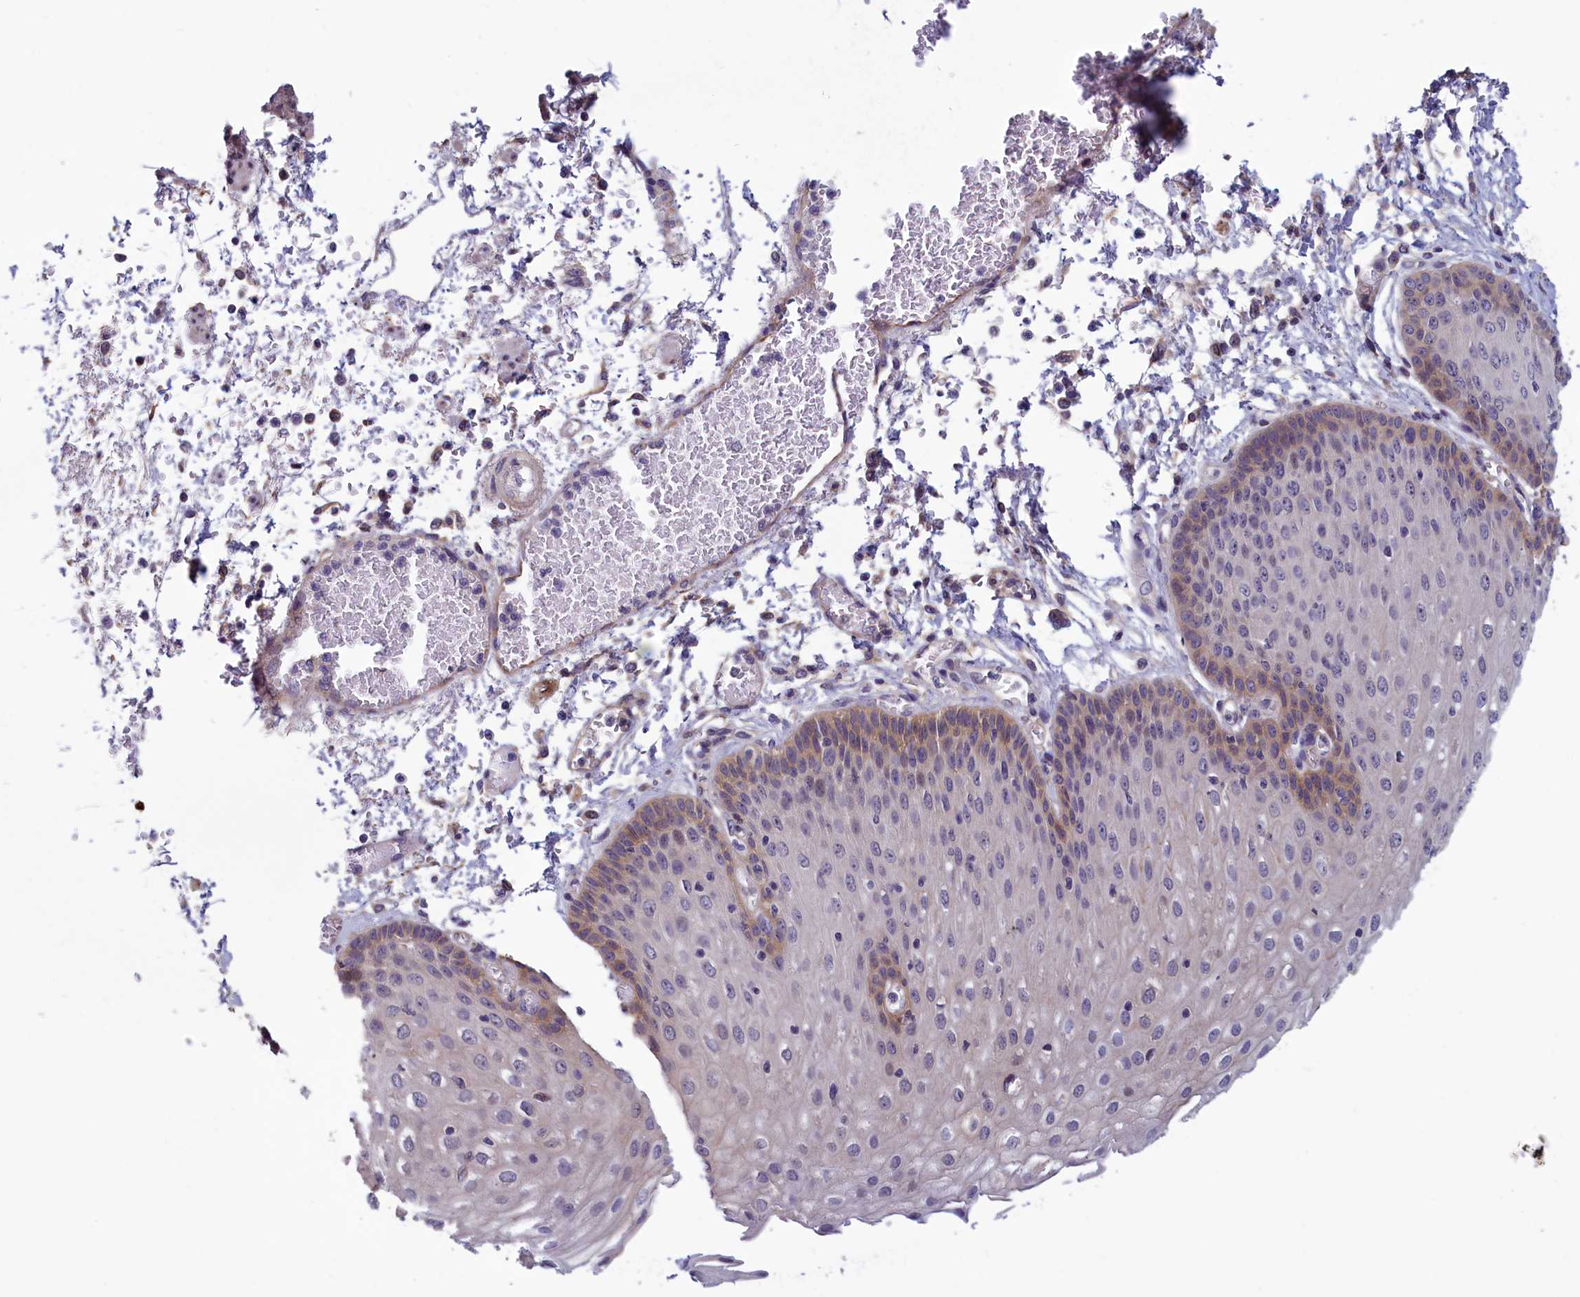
{"staining": {"intensity": "weak", "quantity": "25%-75%", "location": "cytoplasmic/membranous"}, "tissue": "esophagus", "cell_type": "Squamous epithelial cells", "image_type": "normal", "snomed": [{"axis": "morphology", "description": "Normal tissue, NOS"}, {"axis": "topography", "description": "Esophagus"}], "caption": "Immunohistochemistry of benign esophagus demonstrates low levels of weak cytoplasmic/membranous positivity in approximately 25%-75% of squamous epithelial cells. (Stains: DAB (3,3'-diaminobenzidine) in brown, nuclei in blue, Microscopy: brightfield microscopy at high magnification).", "gene": "HECA", "patient": {"sex": "male", "age": 81}}